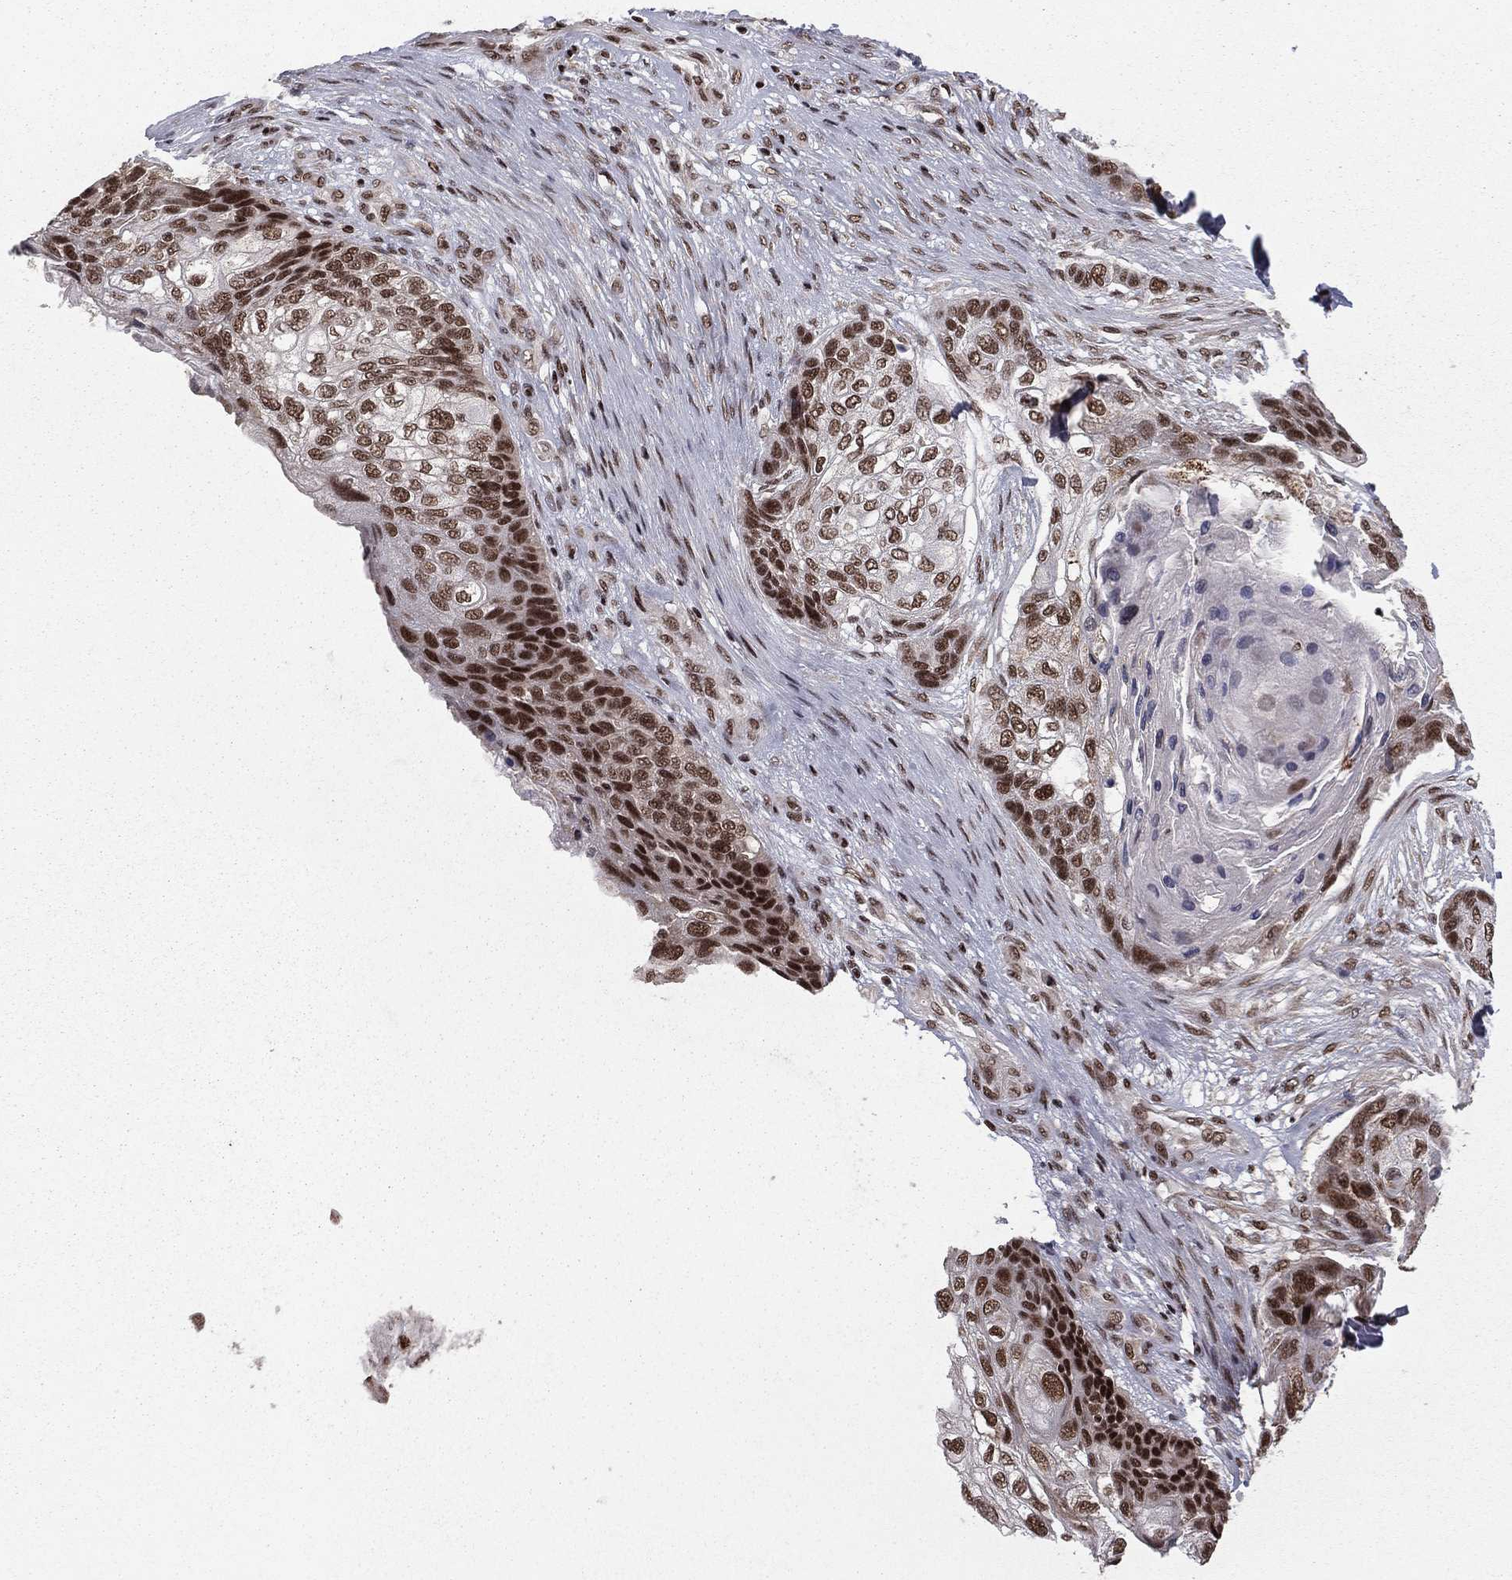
{"staining": {"intensity": "strong", "quantity": "25%-75%", "location": "nuclear"}, "tissue": "lung cancer", "cell_type": "Tumor cells", "image_type": "cancer", "snomed": [{"axis": "morphology", "description": "Squamous cell carcinoma, NOS"}, {"axis": "topography", "description": "Lung"}], "caption": "Human squamous cell carcinoma (lung) stained with a protein marker reveals strong staining in tumor cells.", "gene": "NFYB", "patient": {"sex": "male", "age": 69}}